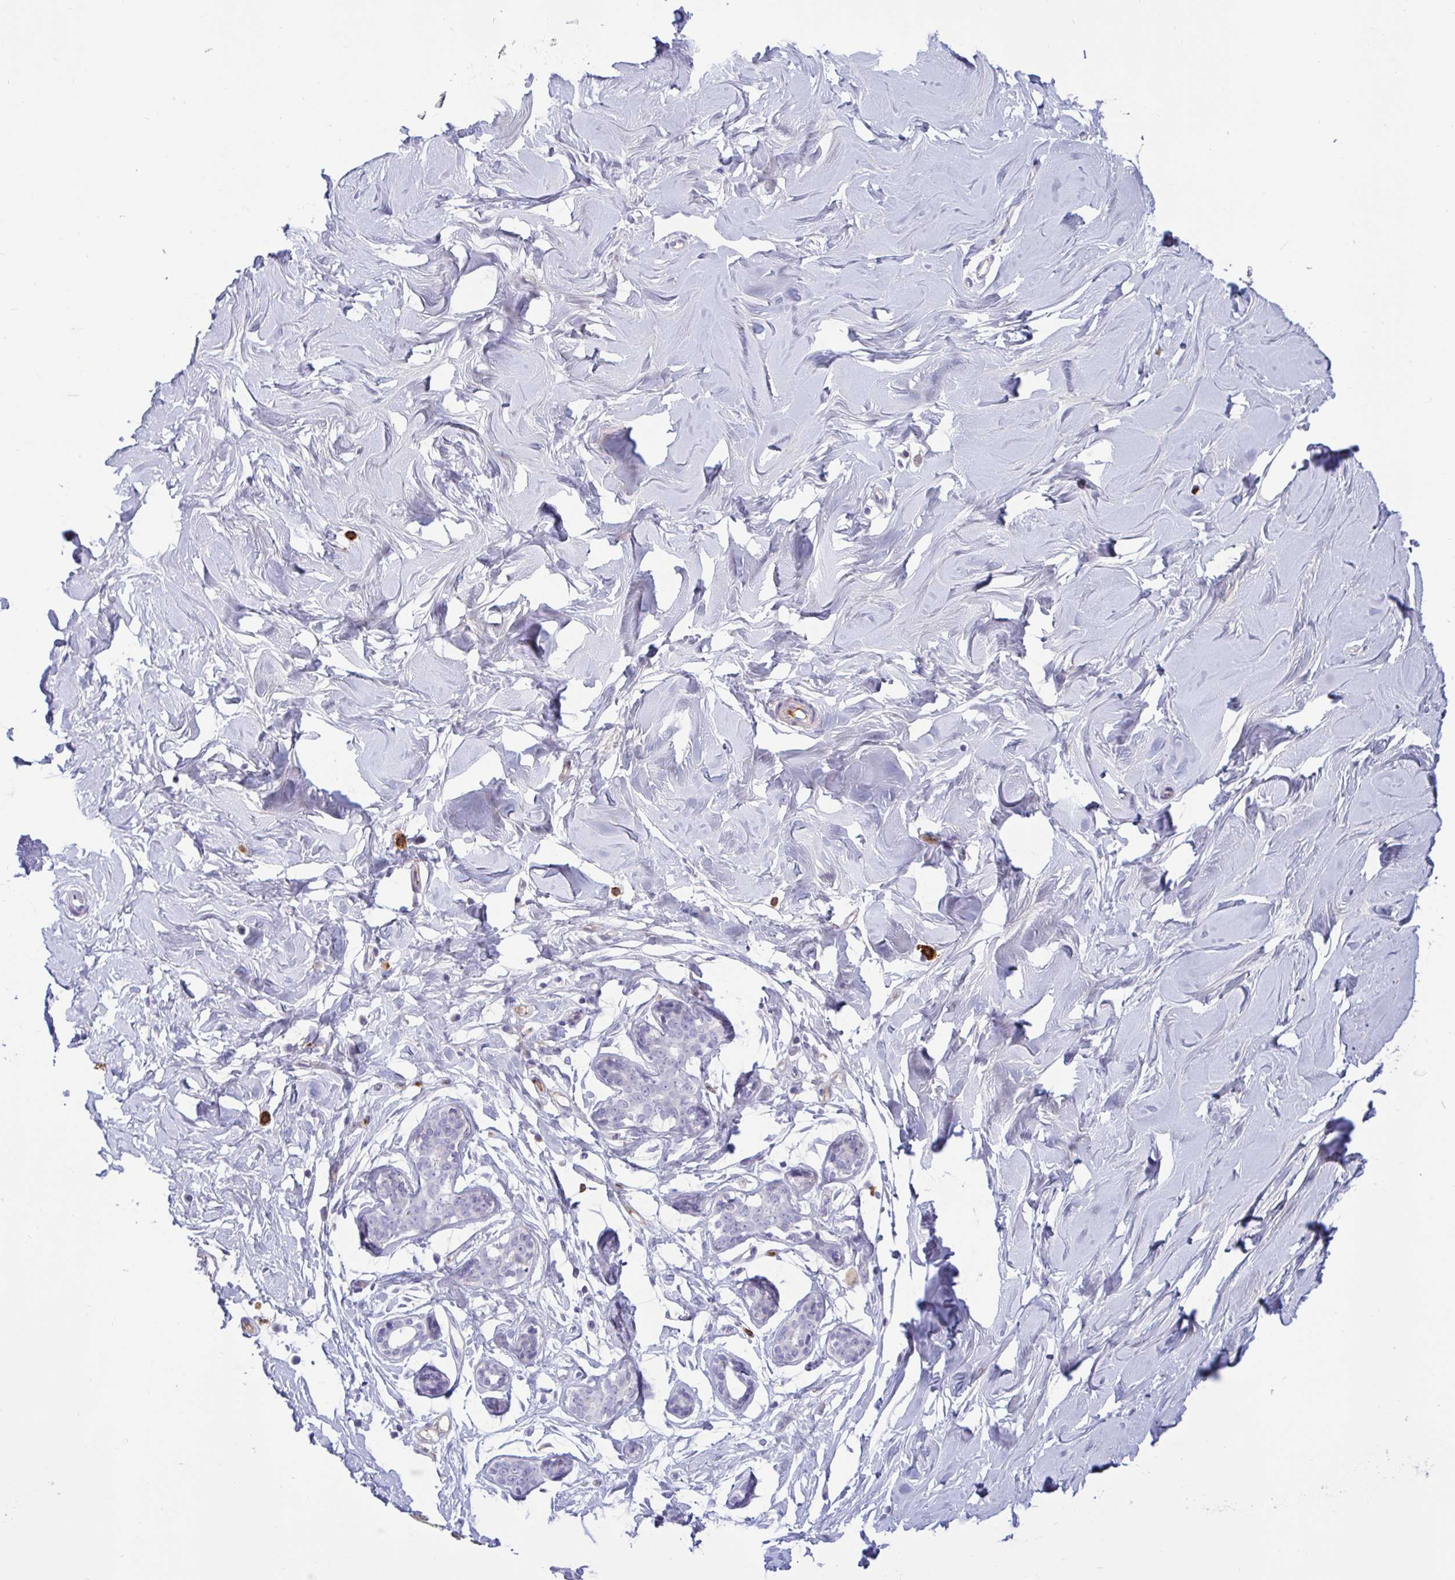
{"staining": {"intensity": "negative", "quantity": "none", "location": "none"}, "tissue": "breast", "cell_type": "Adipocytes", "image_type": "normal", "snomed": [{"axis": "morphology", "description": "Normal tissue, NOS"}, {"axis": "topography", "description": "Breast"}], "caption": "This micrograph is of benign breast stained with IHC to label a protein in brown with the nuclei are counter-stained blue. There is no expression in adipocytes.", "gene": "FAM219B", "patient": {"sex": "female", "age": 27}}